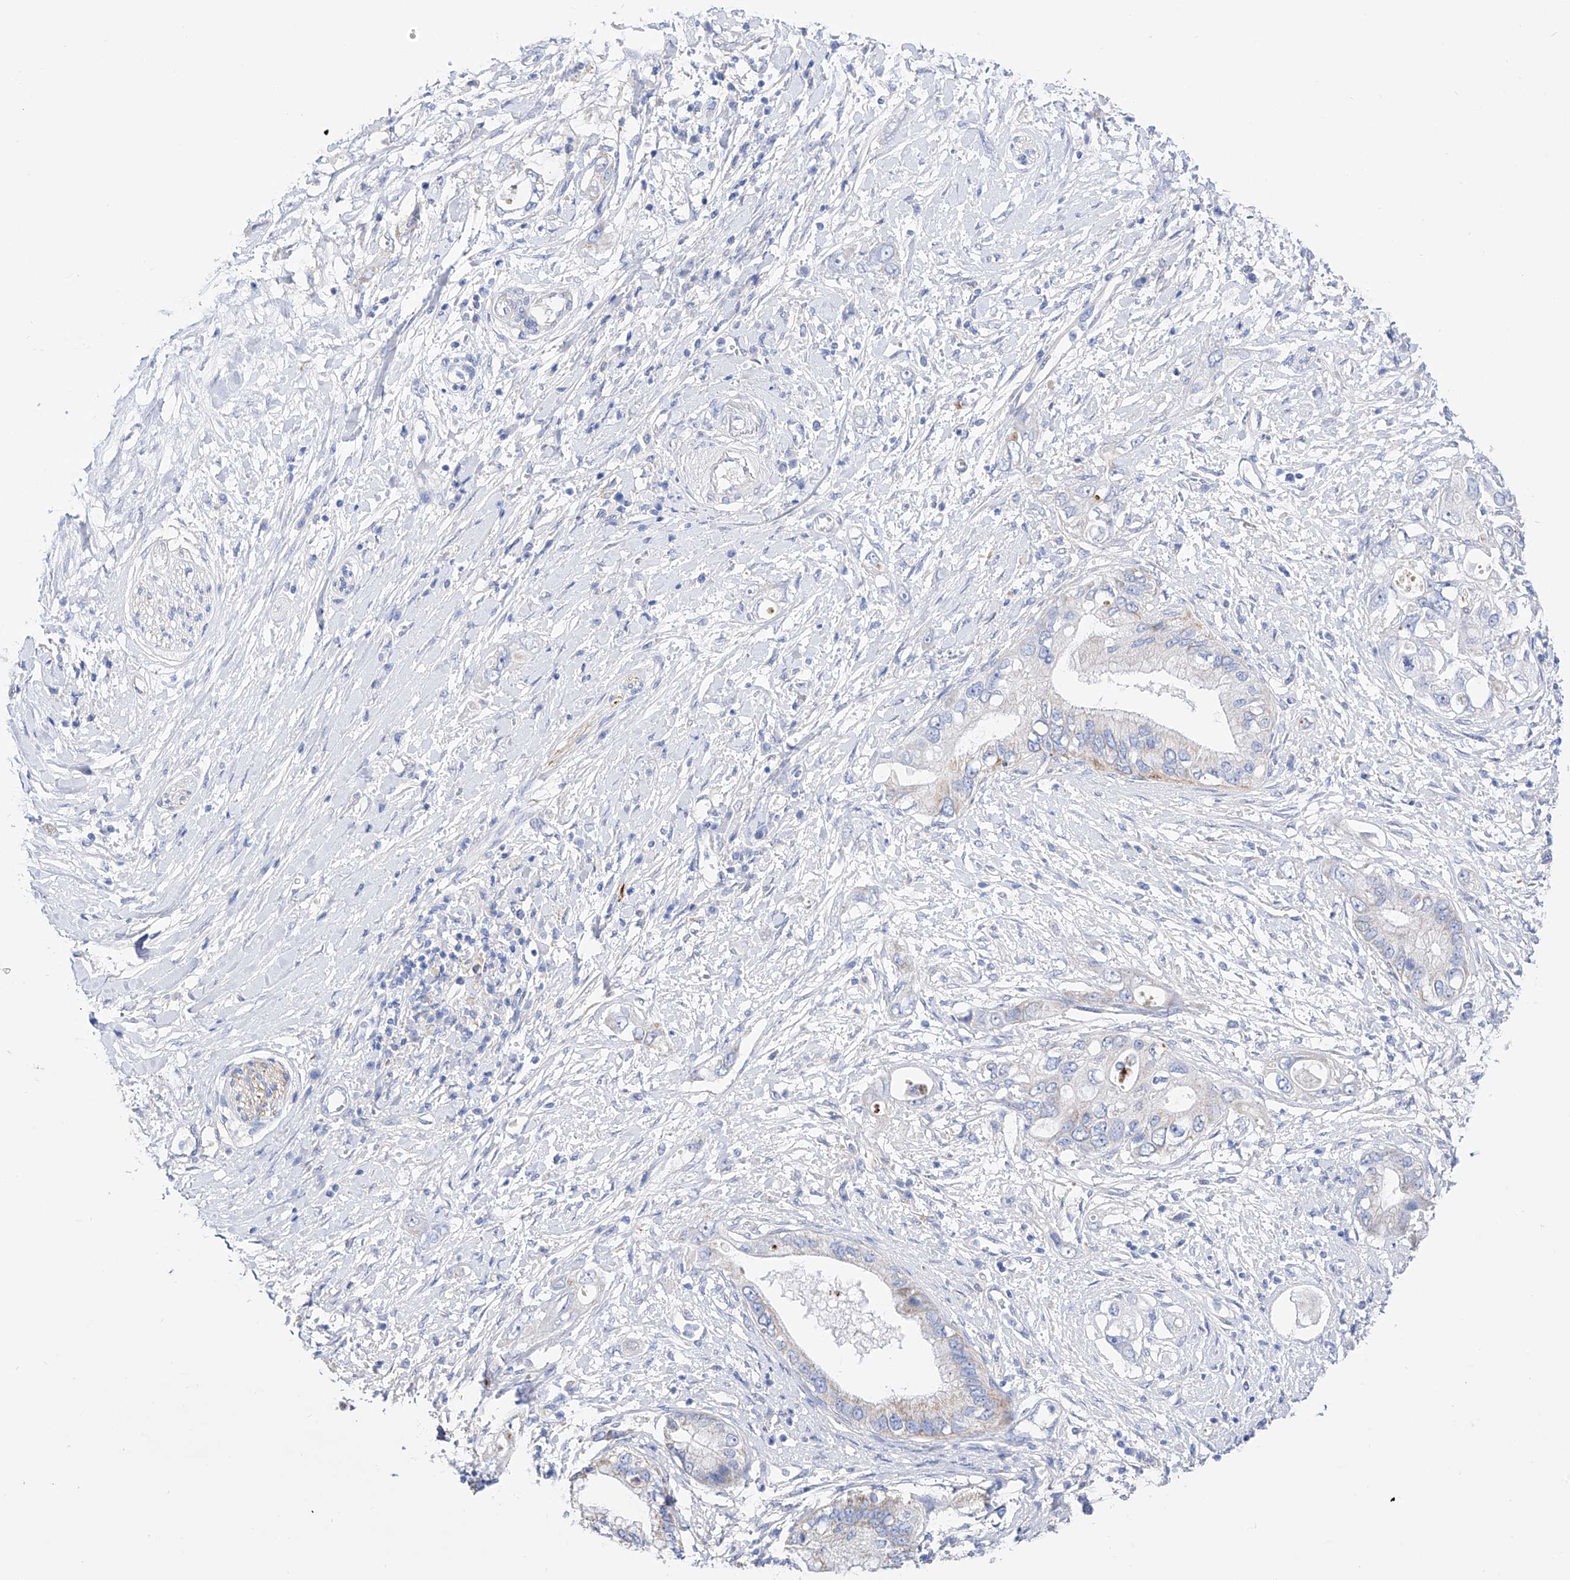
{"staining": {"intensity": "negative", "quantity": "none", "location": "none"}, "tissue": "pancreatic cancer", "cell_type": "Tumor cells", "image_type": "cancer", "snomed": [{"axis": "morphology", "description": "Inflammation, NOS"}, {"axis": "morphology", "description": "Adenocarcinoma, NOS"}, {"axis": "topography", "description": "Pancreas"}], "caption": "DAB immunohistochemical staining of adenocarcinoma (pancreatic) shows no significant staining in tumor cells.", "gene": "ZNF653", "patient": {"sex": "female", "age": 56}}